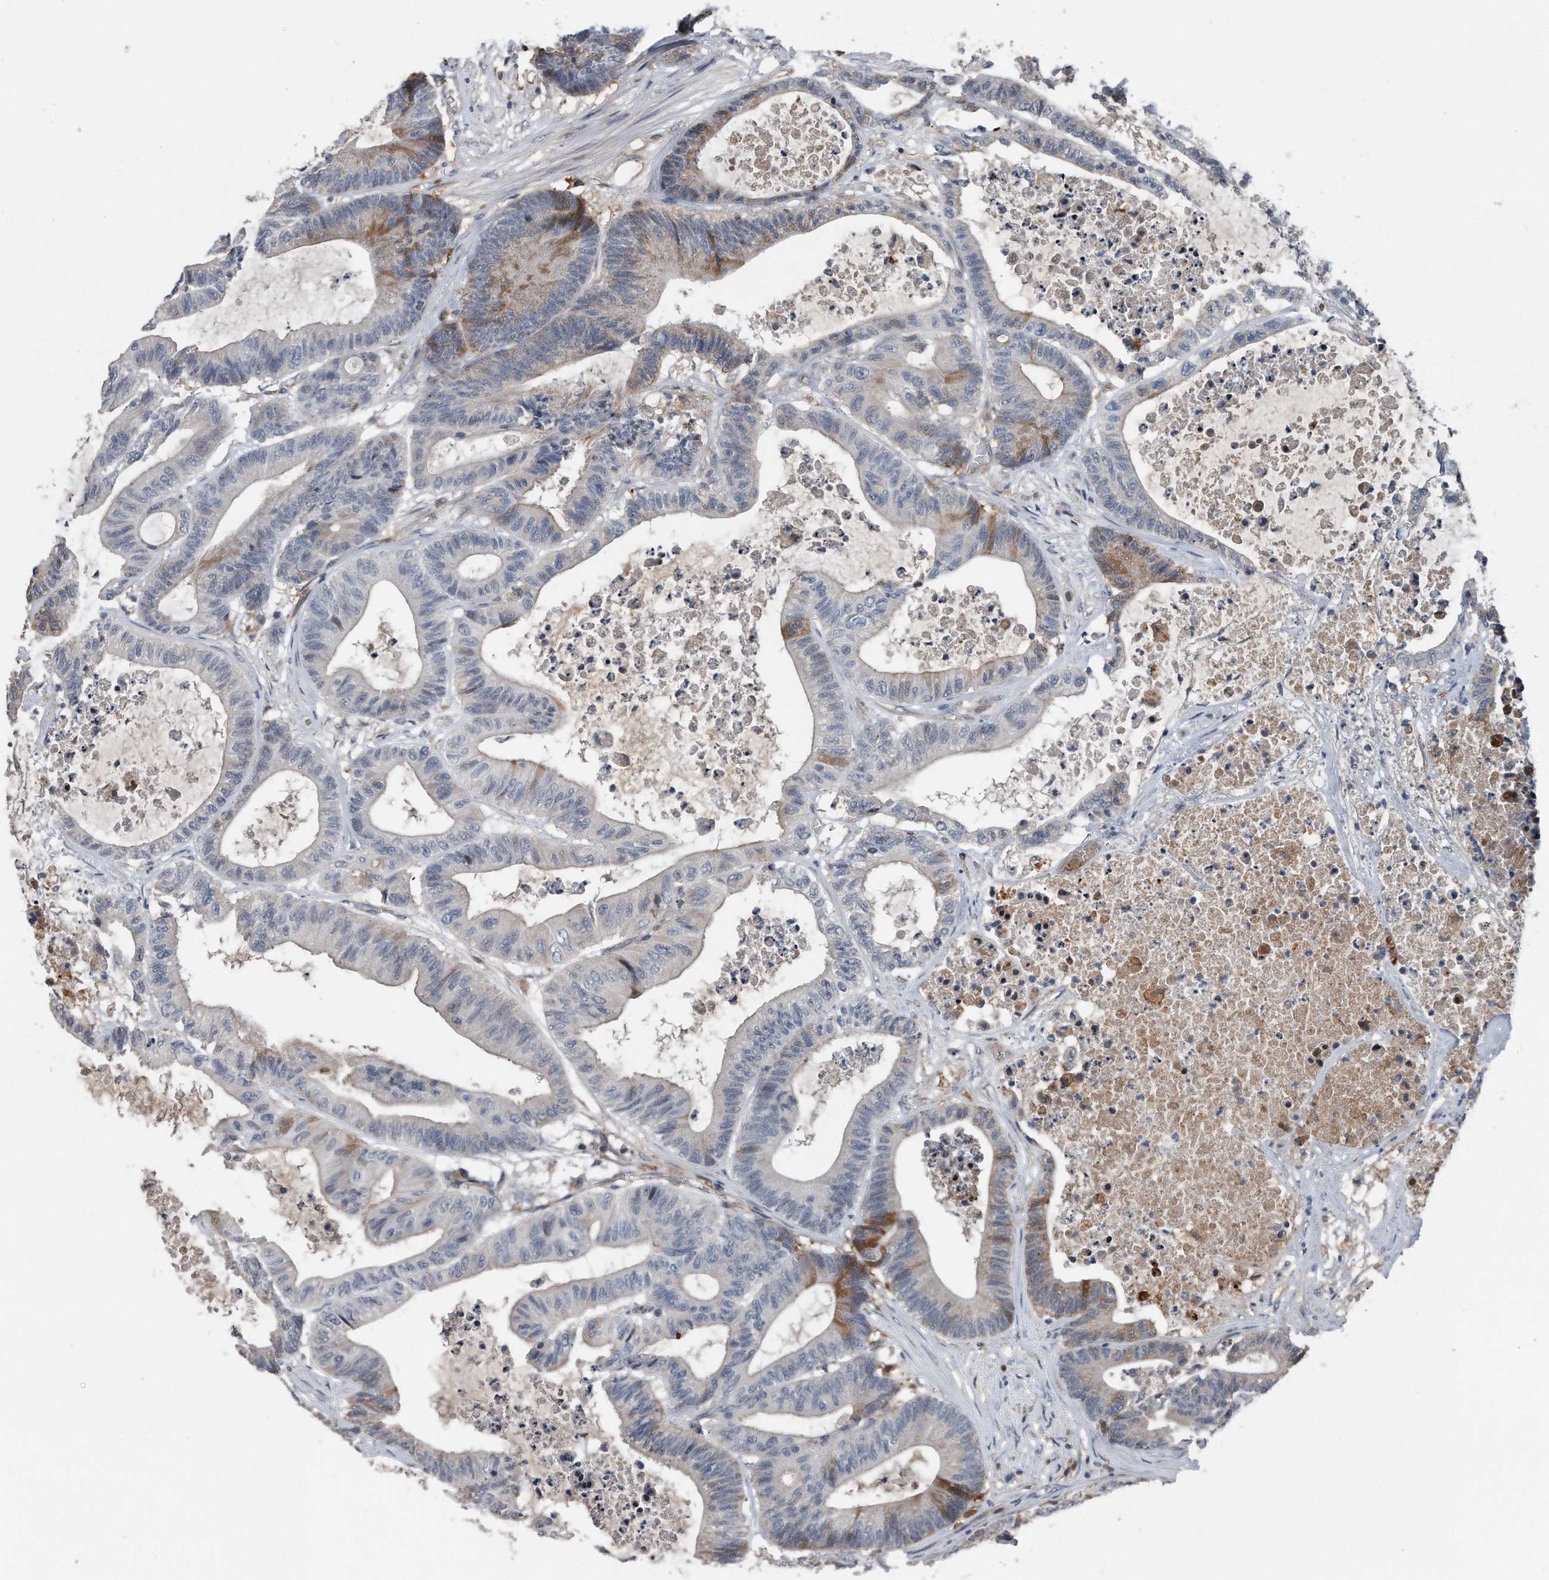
{"staining": {"intensity": "moderate", "quantity": "<25%", "location": "cytoplasmic/membranous"}, "tissue": "colorectal cancer", "cell_type": "Tumor cells", "image_type": "cancer", "snomed": [{"axis": "morphology", "description": "Adenocarcinoma, NOS"}, {"axis": "topography", "description": "Colon"}], "caption": "IHC micrograph of neoplastic tissue: adenocarcinoma (colorectal) stained using immunohistochemistry demonstrates low levels of moderate protein expression localized specifically in the cytoplasmic/membranous of tumor cells, appearing as a cytoplasmic/membranous brown color.", "gene": "DST", "patient": {"sex": "female", "age": 84}}